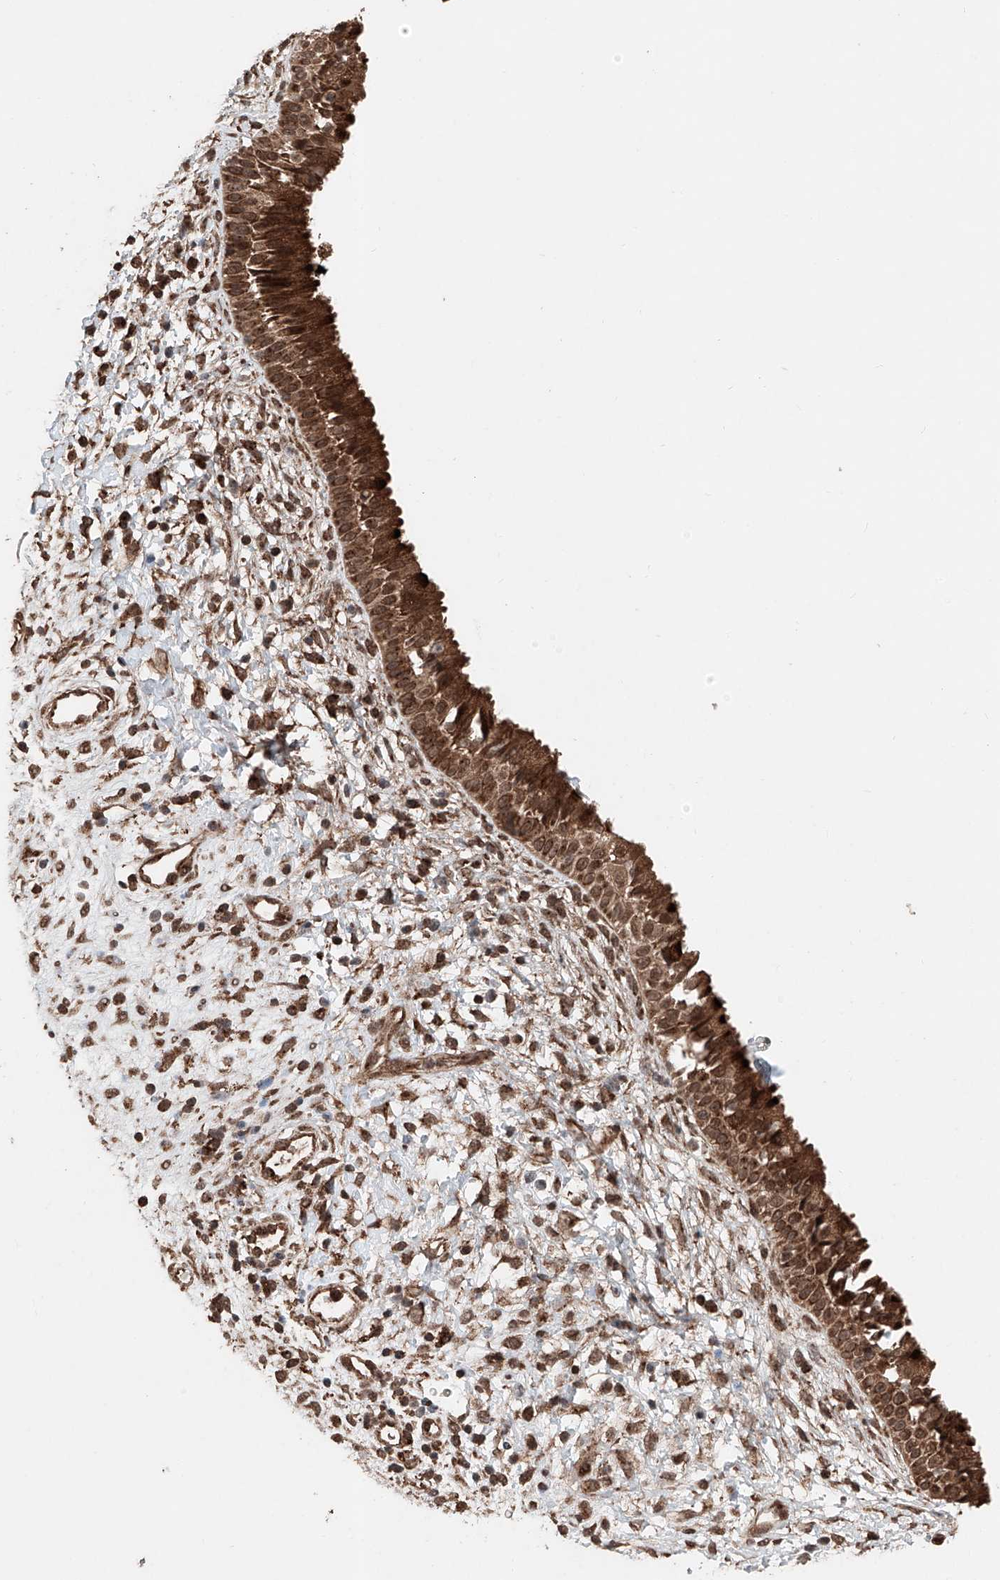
{"staining": {"intensity": "strong", "quantity": ">75%", "location": "cytoplasmic/membranous,nuclear"}, "tissue": "nasopharynx", "cell_type": "Respiratory epithelial cells", "image_type": "normal", "snomed": [{"axis": "morphology", "description": "Normal tissue, NOS"}, {"axis": "topography", "description": "Nasopharynx"}], "caption": "Nasopharynx stained for a protein shows strong cytoplasmic/membranous,nuclear positivity in respiratory epithelial cells. The staining was performed using DAB to visualize the protein expression in brown, while the nuclei were stained in blue with hematoxylin (Magnification: 20x).", "gene": "ZSCAN29", "patient": {"sex": "male", "age": 22}}